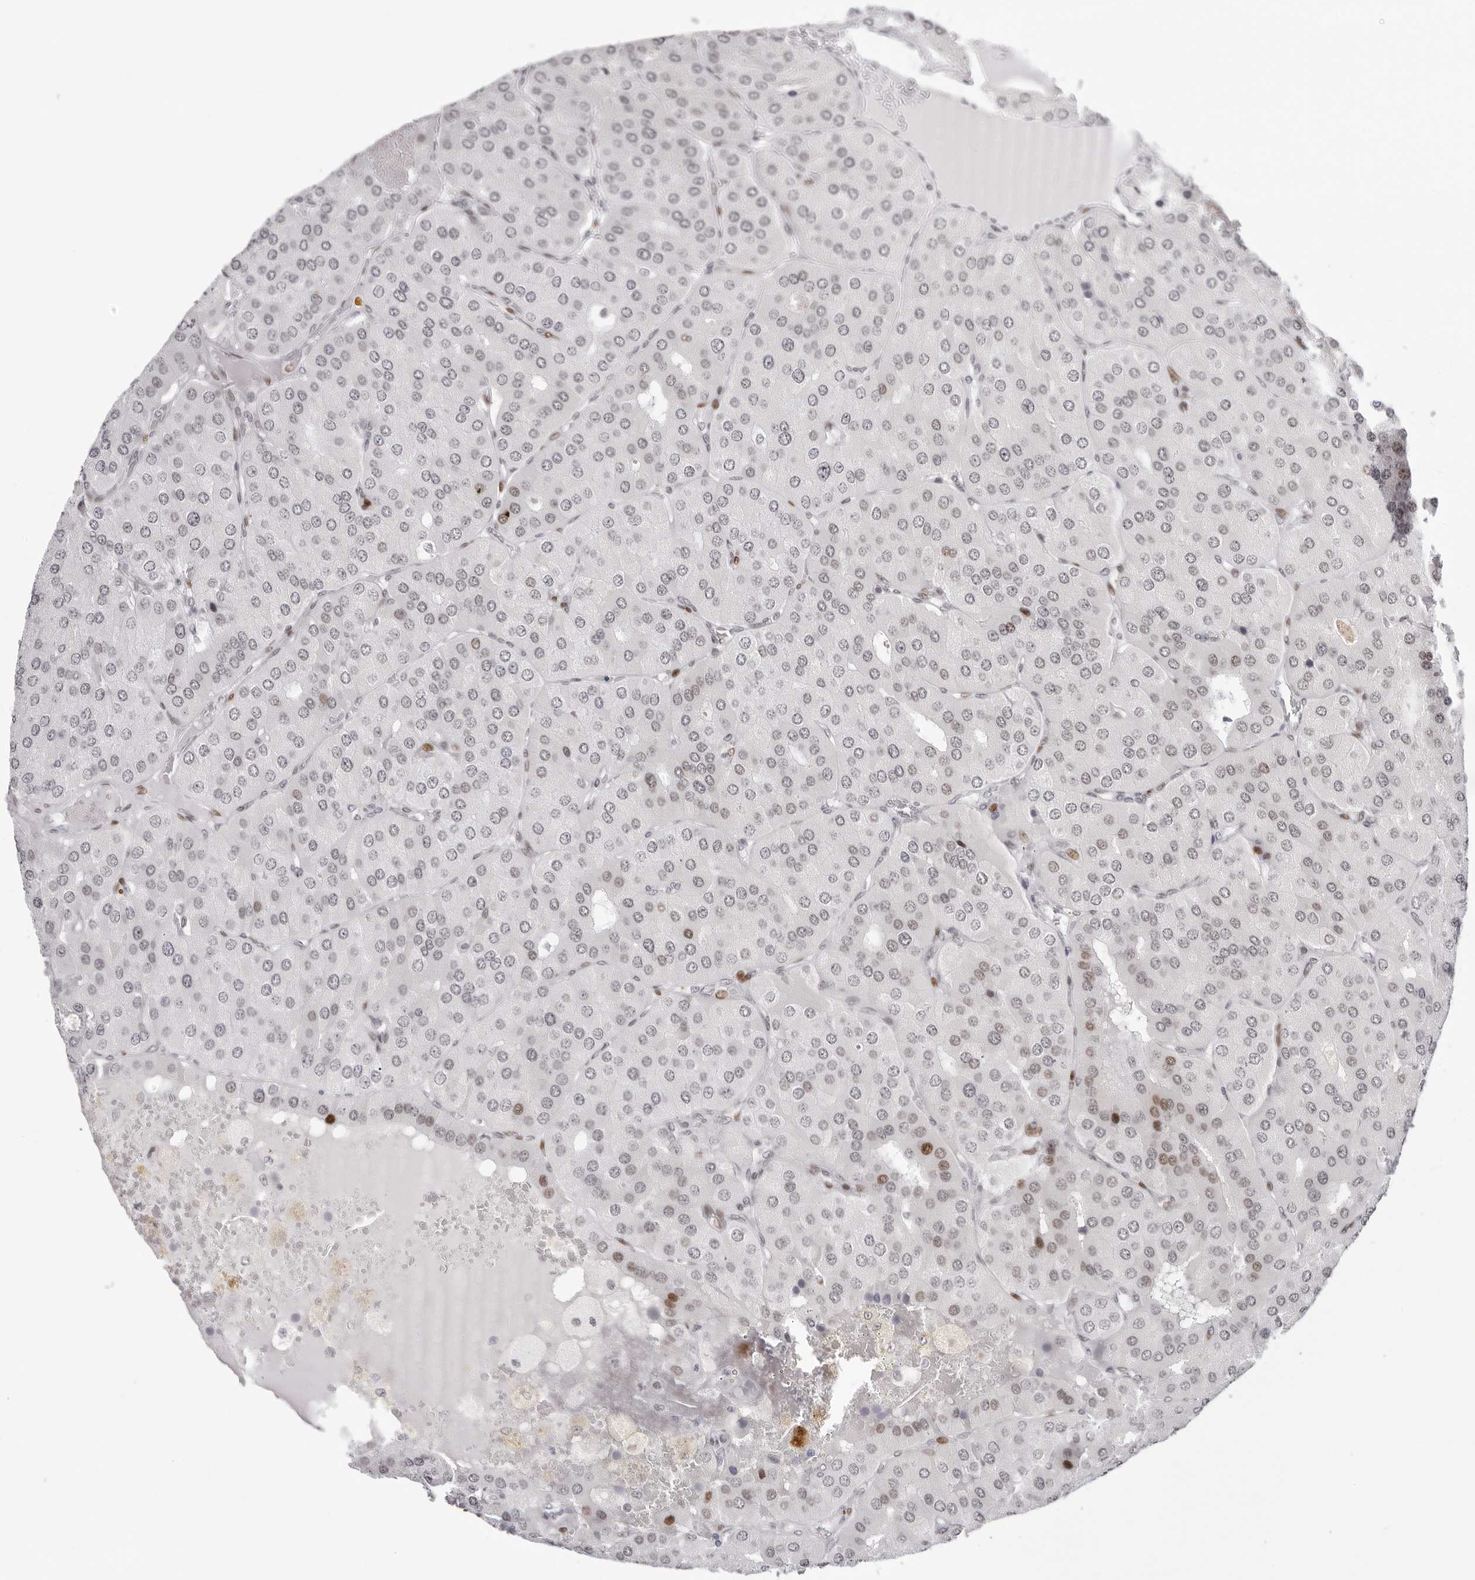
{"staining": {"intensity": "moderate", "quantity": "<25%", "location": "nuclear"}, "tissue": "parathyroid gland", "cell_type": "Glandular cells", "image_type": "normal", "snomed": [{"axis": "morphology", "description": "Normal tissue, NOS"}, {"axis": "morphology", "description": "Adenoma, NOS"}, {"axis": "topography", "description": "Parathyroid gland"}], "caption": "Approximately <25% of glandular cells in unremarkable human parathyroid gland reveal moderate nuclear protein staining as visualized by brown immunohistochemical staining.", "gene": "NTPCR", "patient": {"sex": "female", "age": 86}}